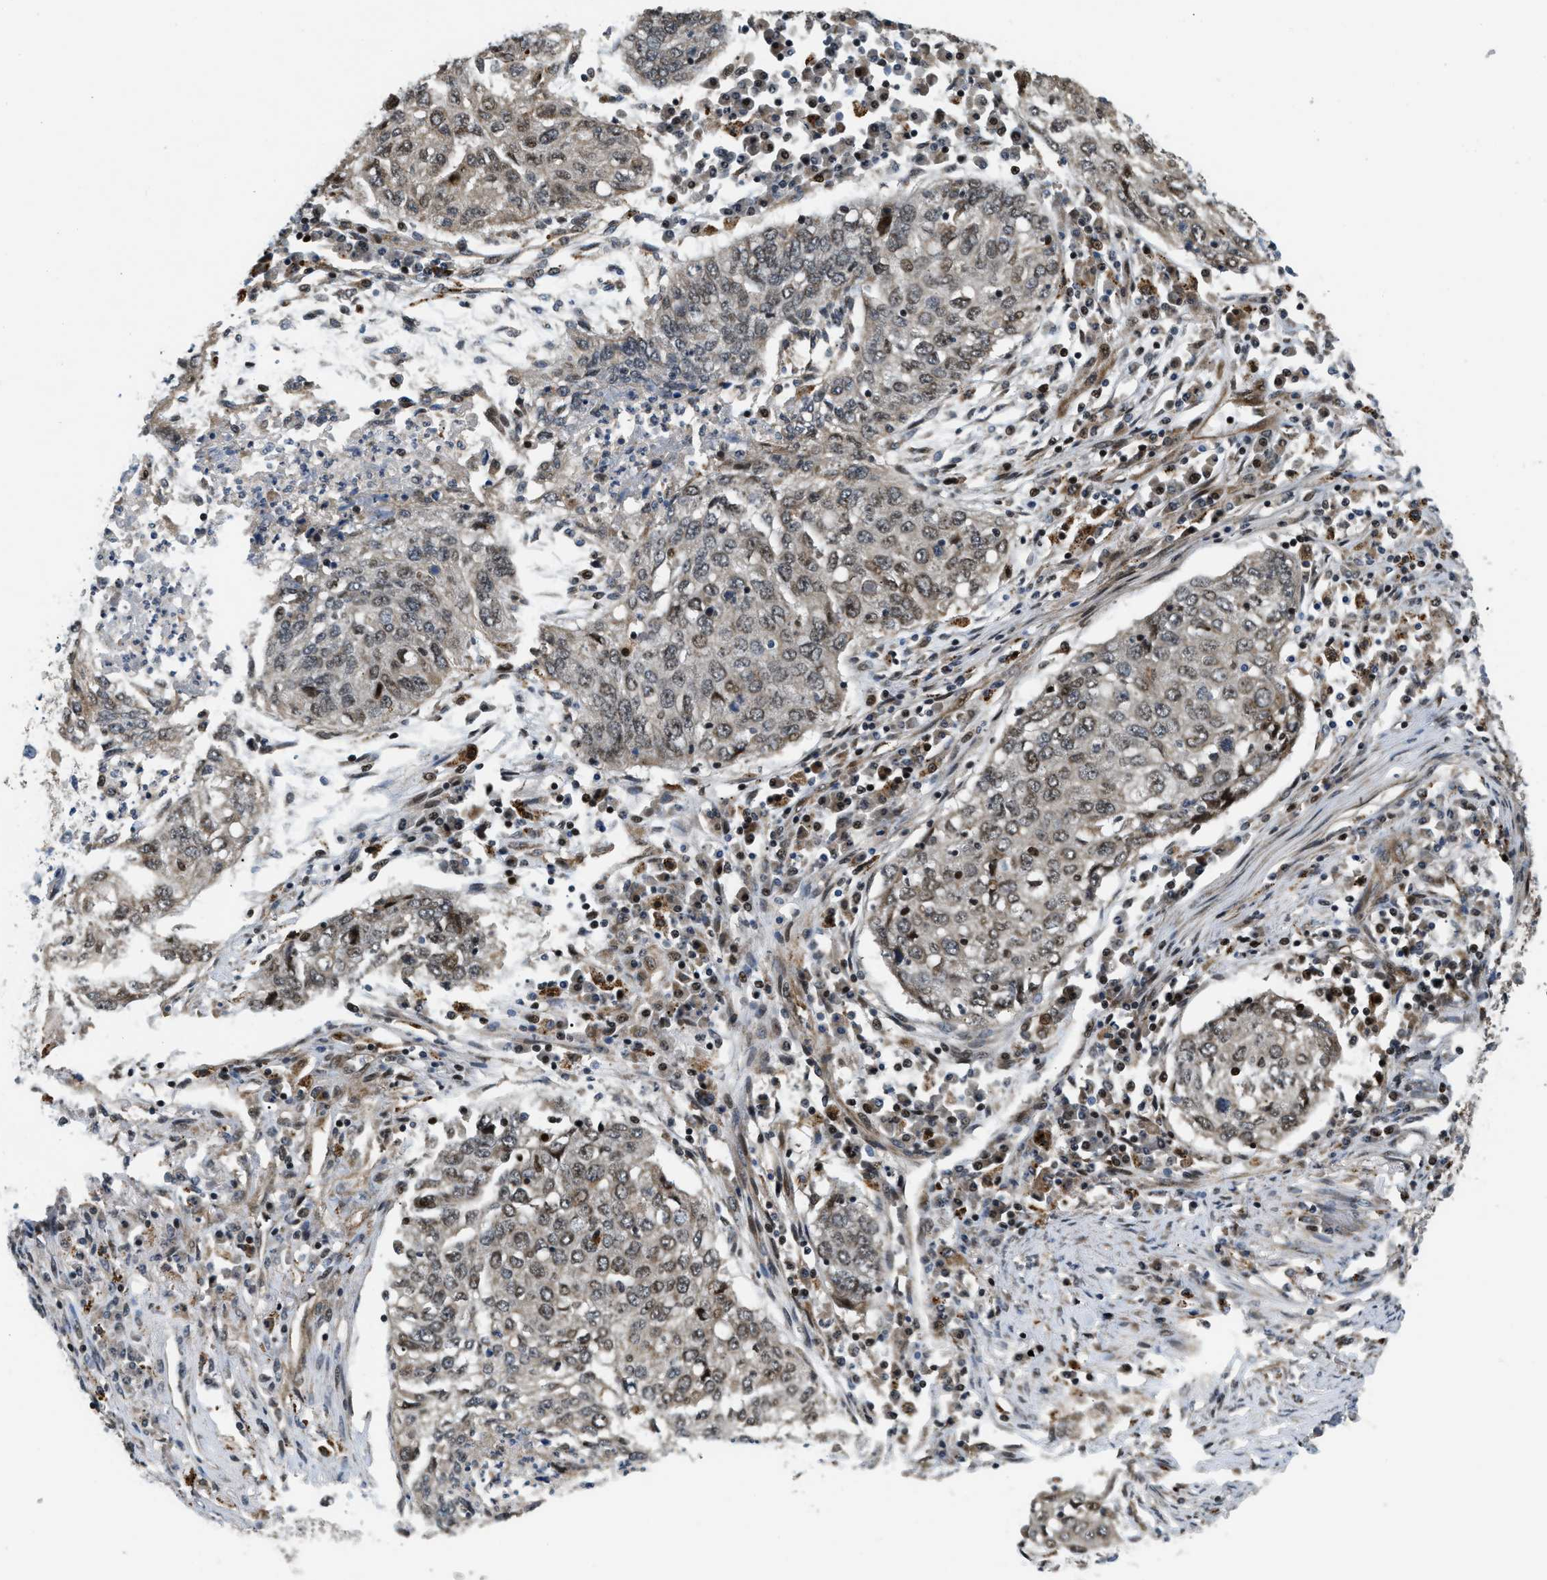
{"staining": {"intensity": "moderate", "quantity": "25%-75%", "location": "cytoplasmic/membranous,nuclear"}, "tissue": "lung cancer", "cell_type": "Tumor cells", "image_type": "cancer", "snomed": [{"axis": "morphology", "description": "Squamous cell carcinoma, NOS"}, {"axis": "topography", "description": "Lung"}], "caption": "IHC (DAB) staining of human lung cancer reveals moderate cytoplasmic/membranous and nuclear protein staining in about 25%-75% of tumor cells. The staining was performed using DAB (3,3'-diaminobenzidine), with brown indicating positive protein expression. Nuclei are stained blue with hematoxylin.", "gene": "LTA4H", "patient": {"sex": "female", "age": 63}}